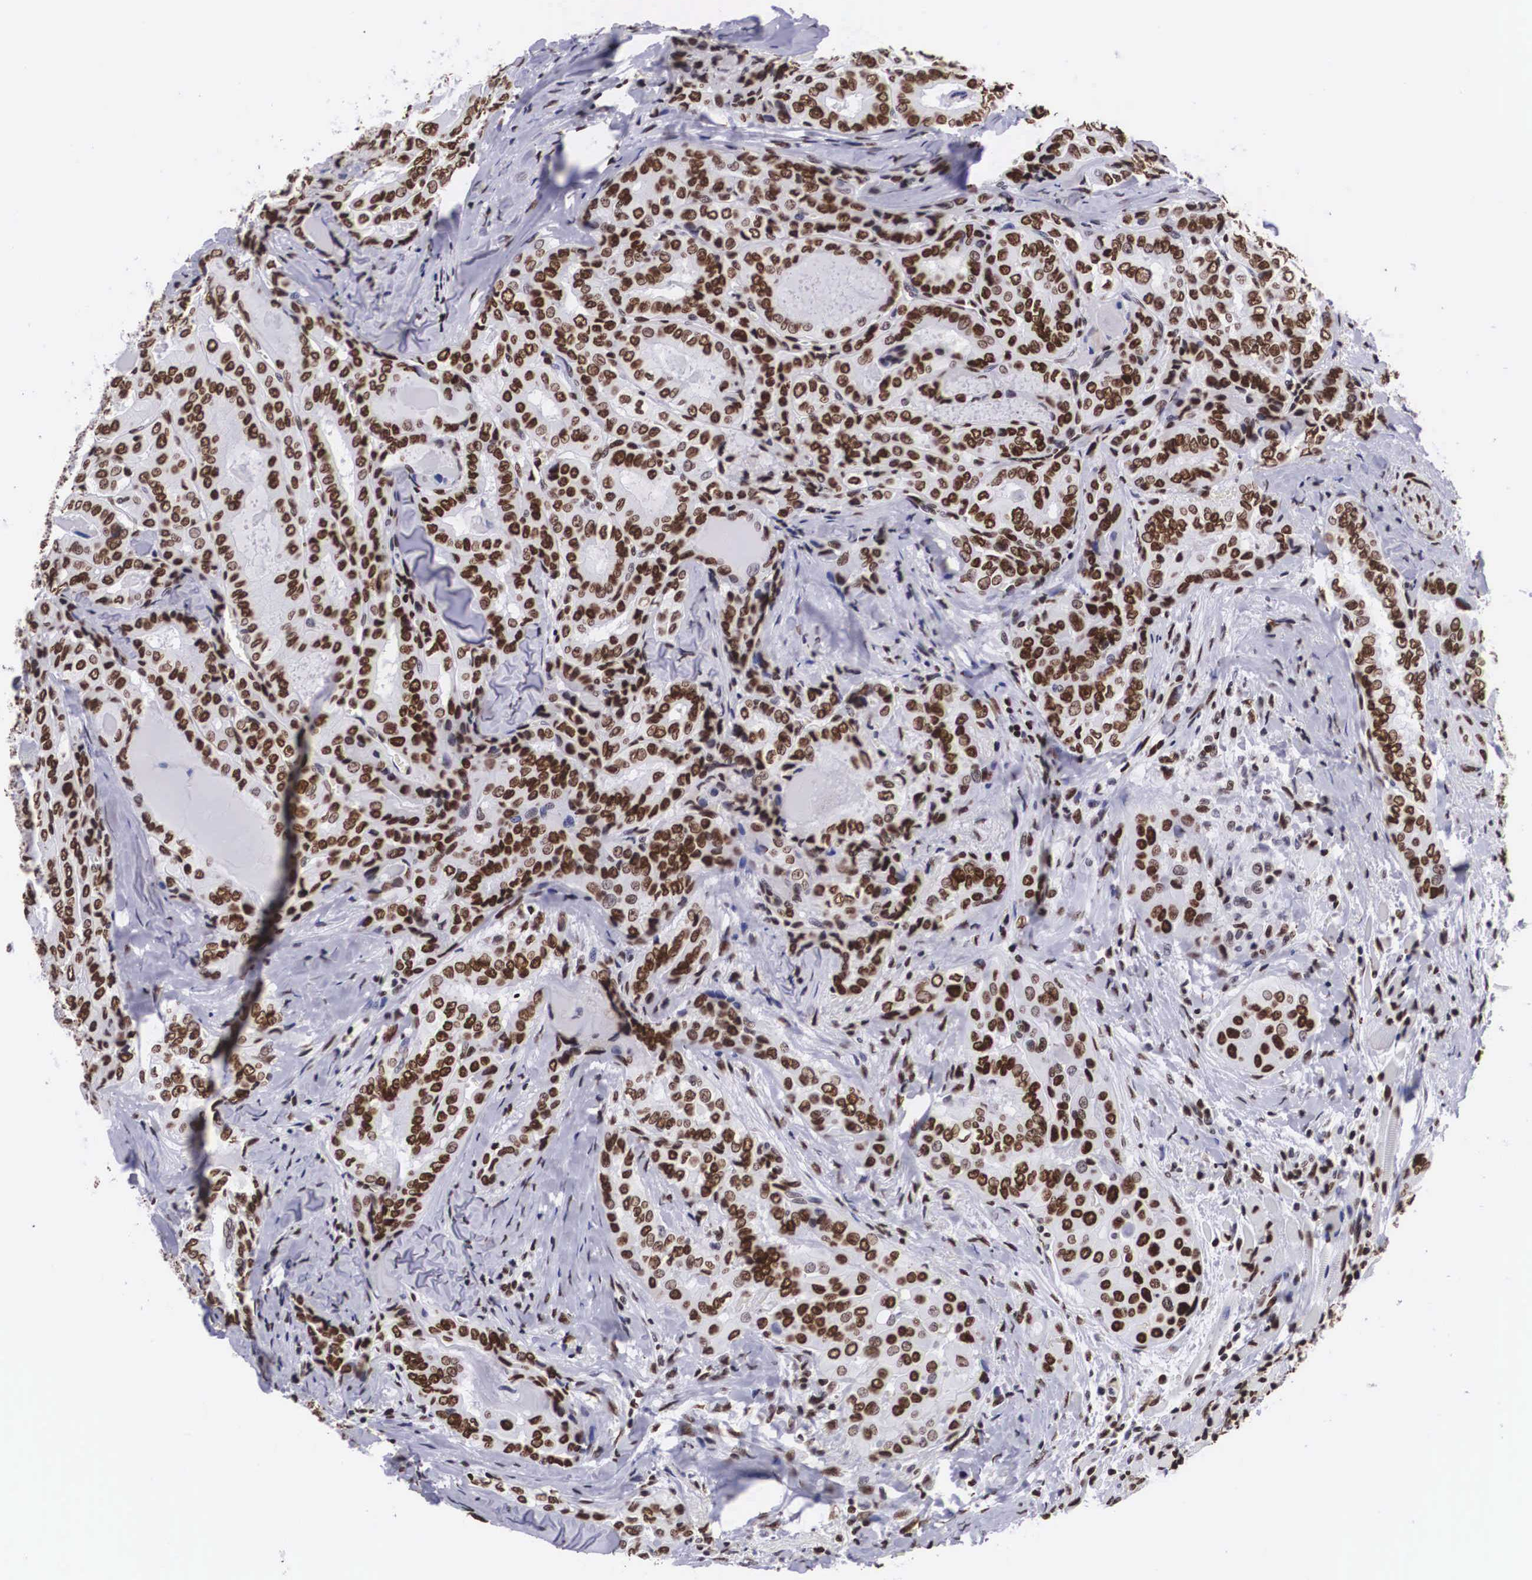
{"staining": {"intensity": "strong", "quantity": ">75%", "location": "nuclear"}, "tissue": "thyroid cancer", "cell_type": "Tumor cells", "image_type": "cancer", "snomed": [{"axis": "morphology", "description": "Papillary adenocarcinoma, NOS"}, {"axis": "topography", "description": "Thyroid gland"}], "caption": "Thyroid papillary adenocarcinoma tissue exhibits strong nuclear positivity in approximately >75% of tumor cells, visualized by immunohistochemistry.", "gene": "MECP2", "patient": {"sex": "female", "age": 71}}